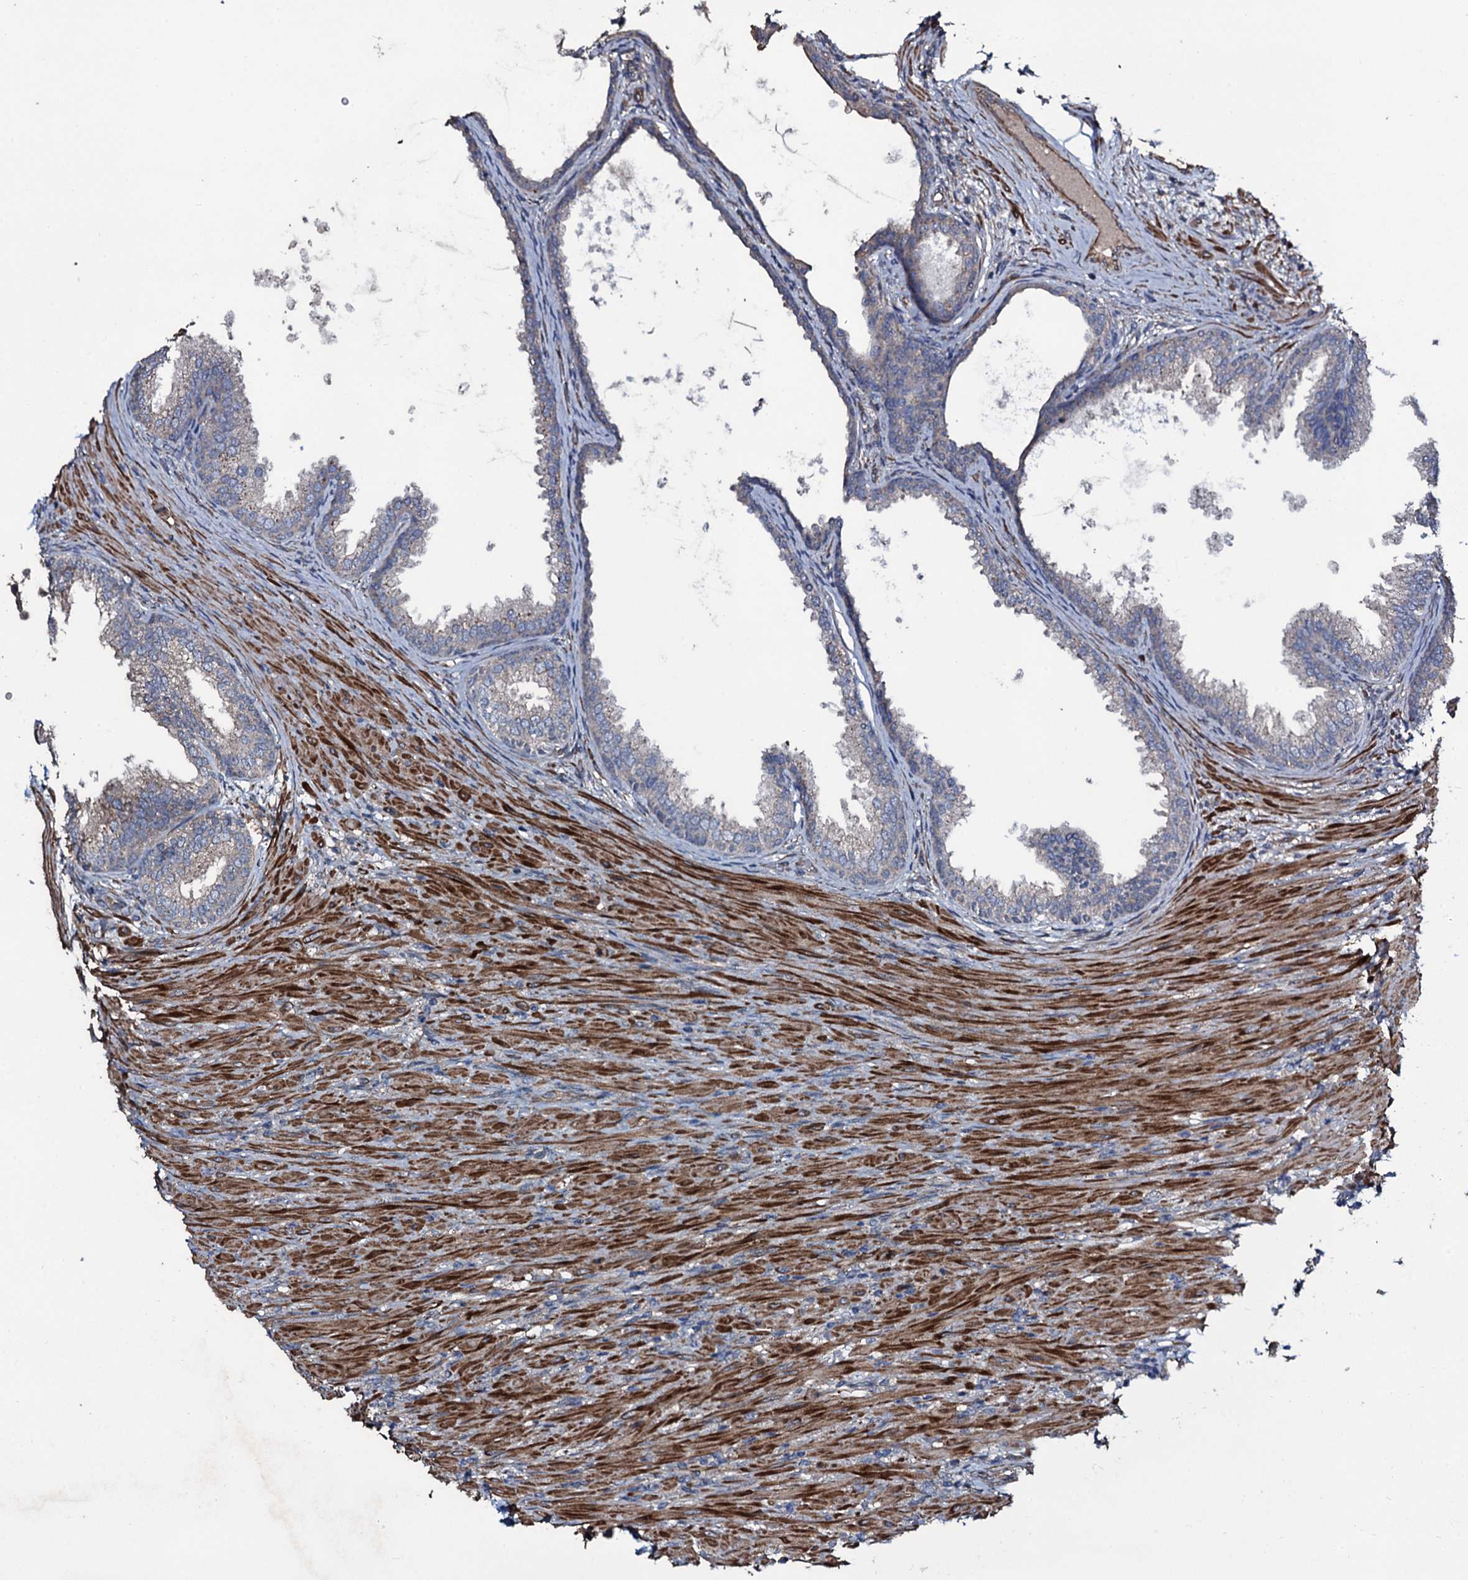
{"staining": {"intensity": "weak", "quantity": "25%-75%", "location": "cytoplasmic/membranous"}, "tissue": "prostate", "cell_type": "Glandular cells", "image_type": "normal", "snomed": [{"axis": "morphology", "description": "Normal tissue, NOS"}, {"axis": "topography", "description": "Prostate"}], "caption": "Prostate stained for a protein shows weak cytoplasmic/membranous positivity in glandular cells. Nuclei are stained in blue.", "gene": "WIPF3", "patient": {"sex": "male", "age": 76}}